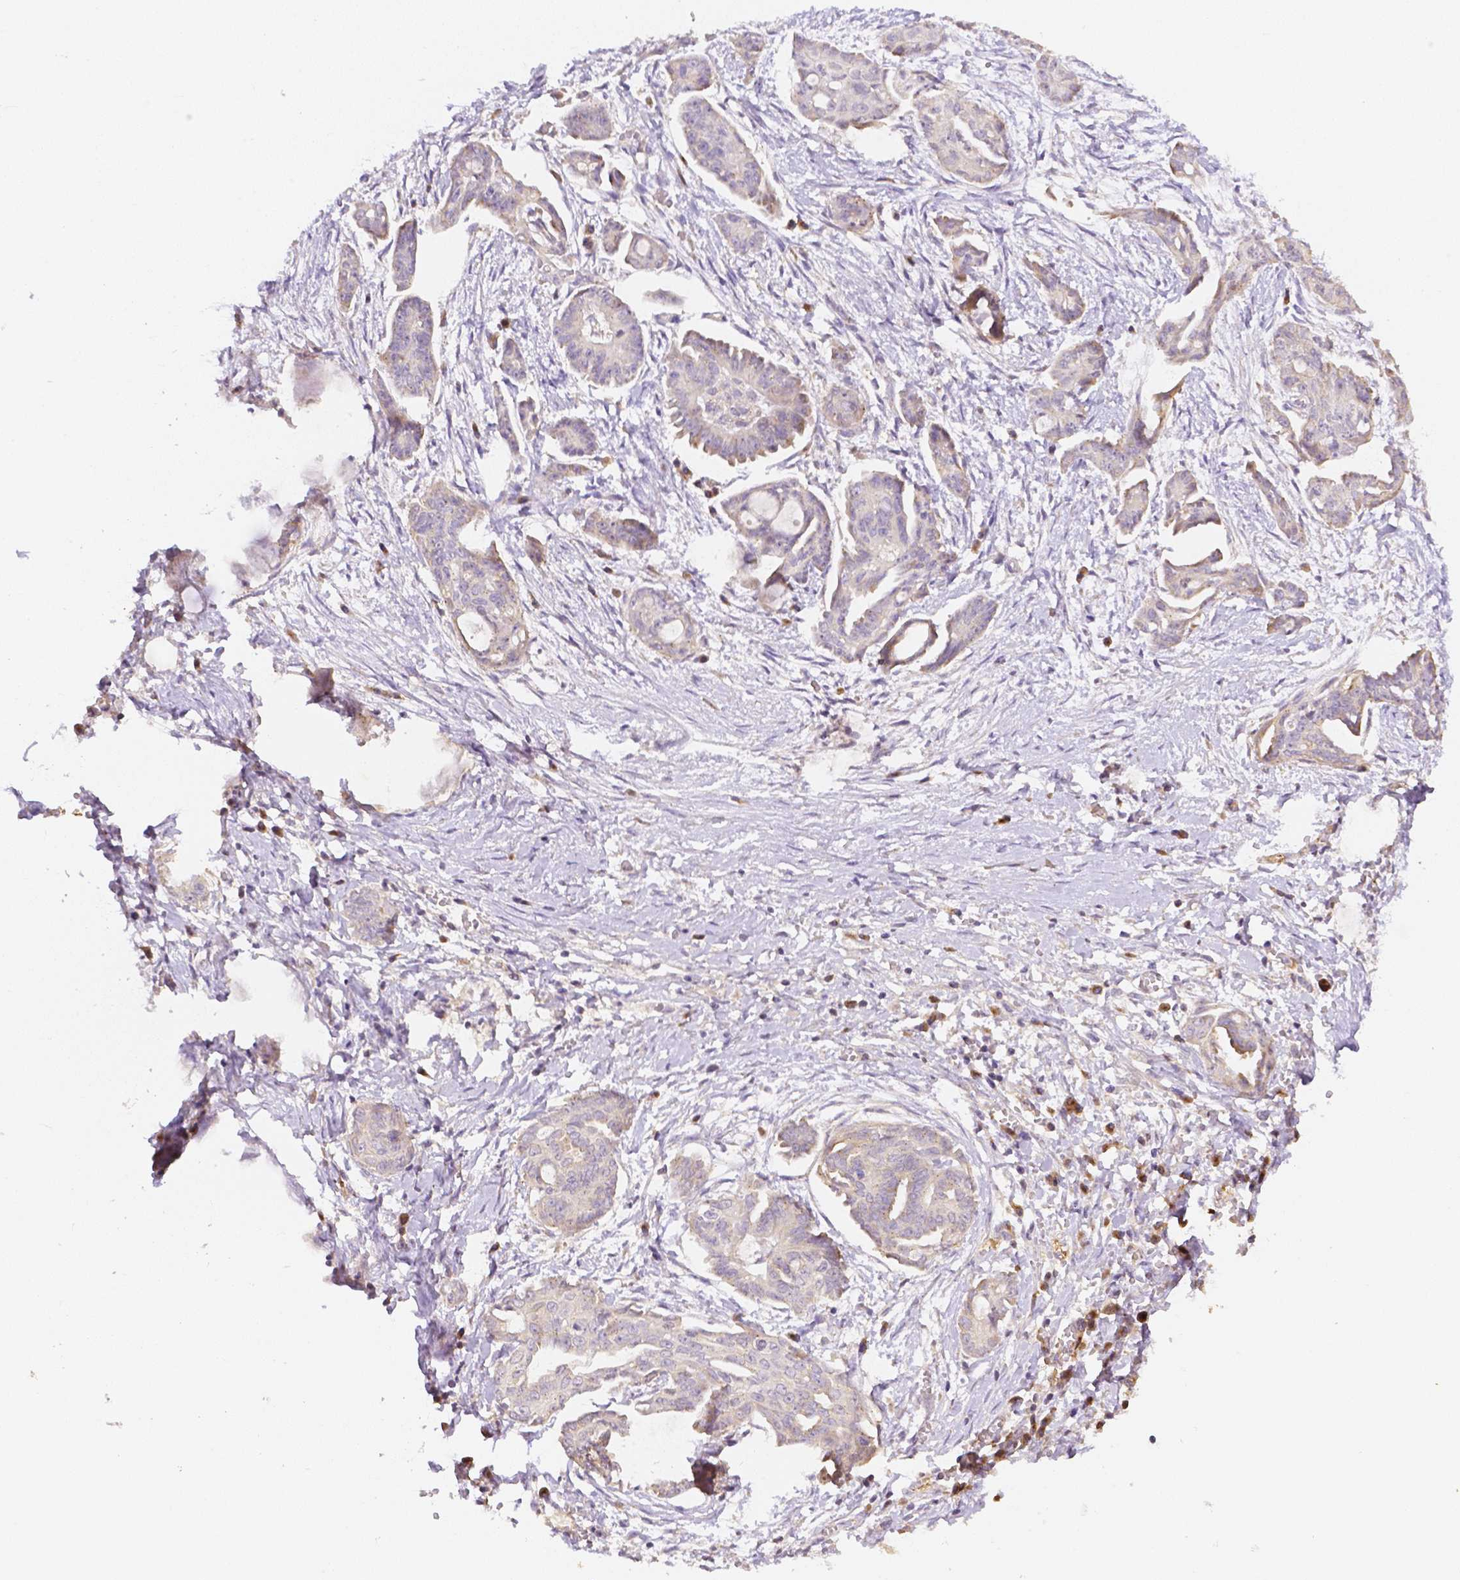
{"staining": {"intensity": "negative", "quantity": "none", "location": "none"}, "tissue": "ovarian cancer", "cell_type": "Tumor cells", "image_type": "cancer", "snomed": [{"axis": "morphology", "description": "Cystadenocarcinoma, serous, NOS"}, {"axis": "topography", "description": "Ovary"}], "caption": "DAB immunohistochemical staining of serous cystadenocarcinoma (ovarian) reveals no significant staining in tumor cells.", "gene": "C10orf67", "patient": {"sex": "female", "age": 71}}